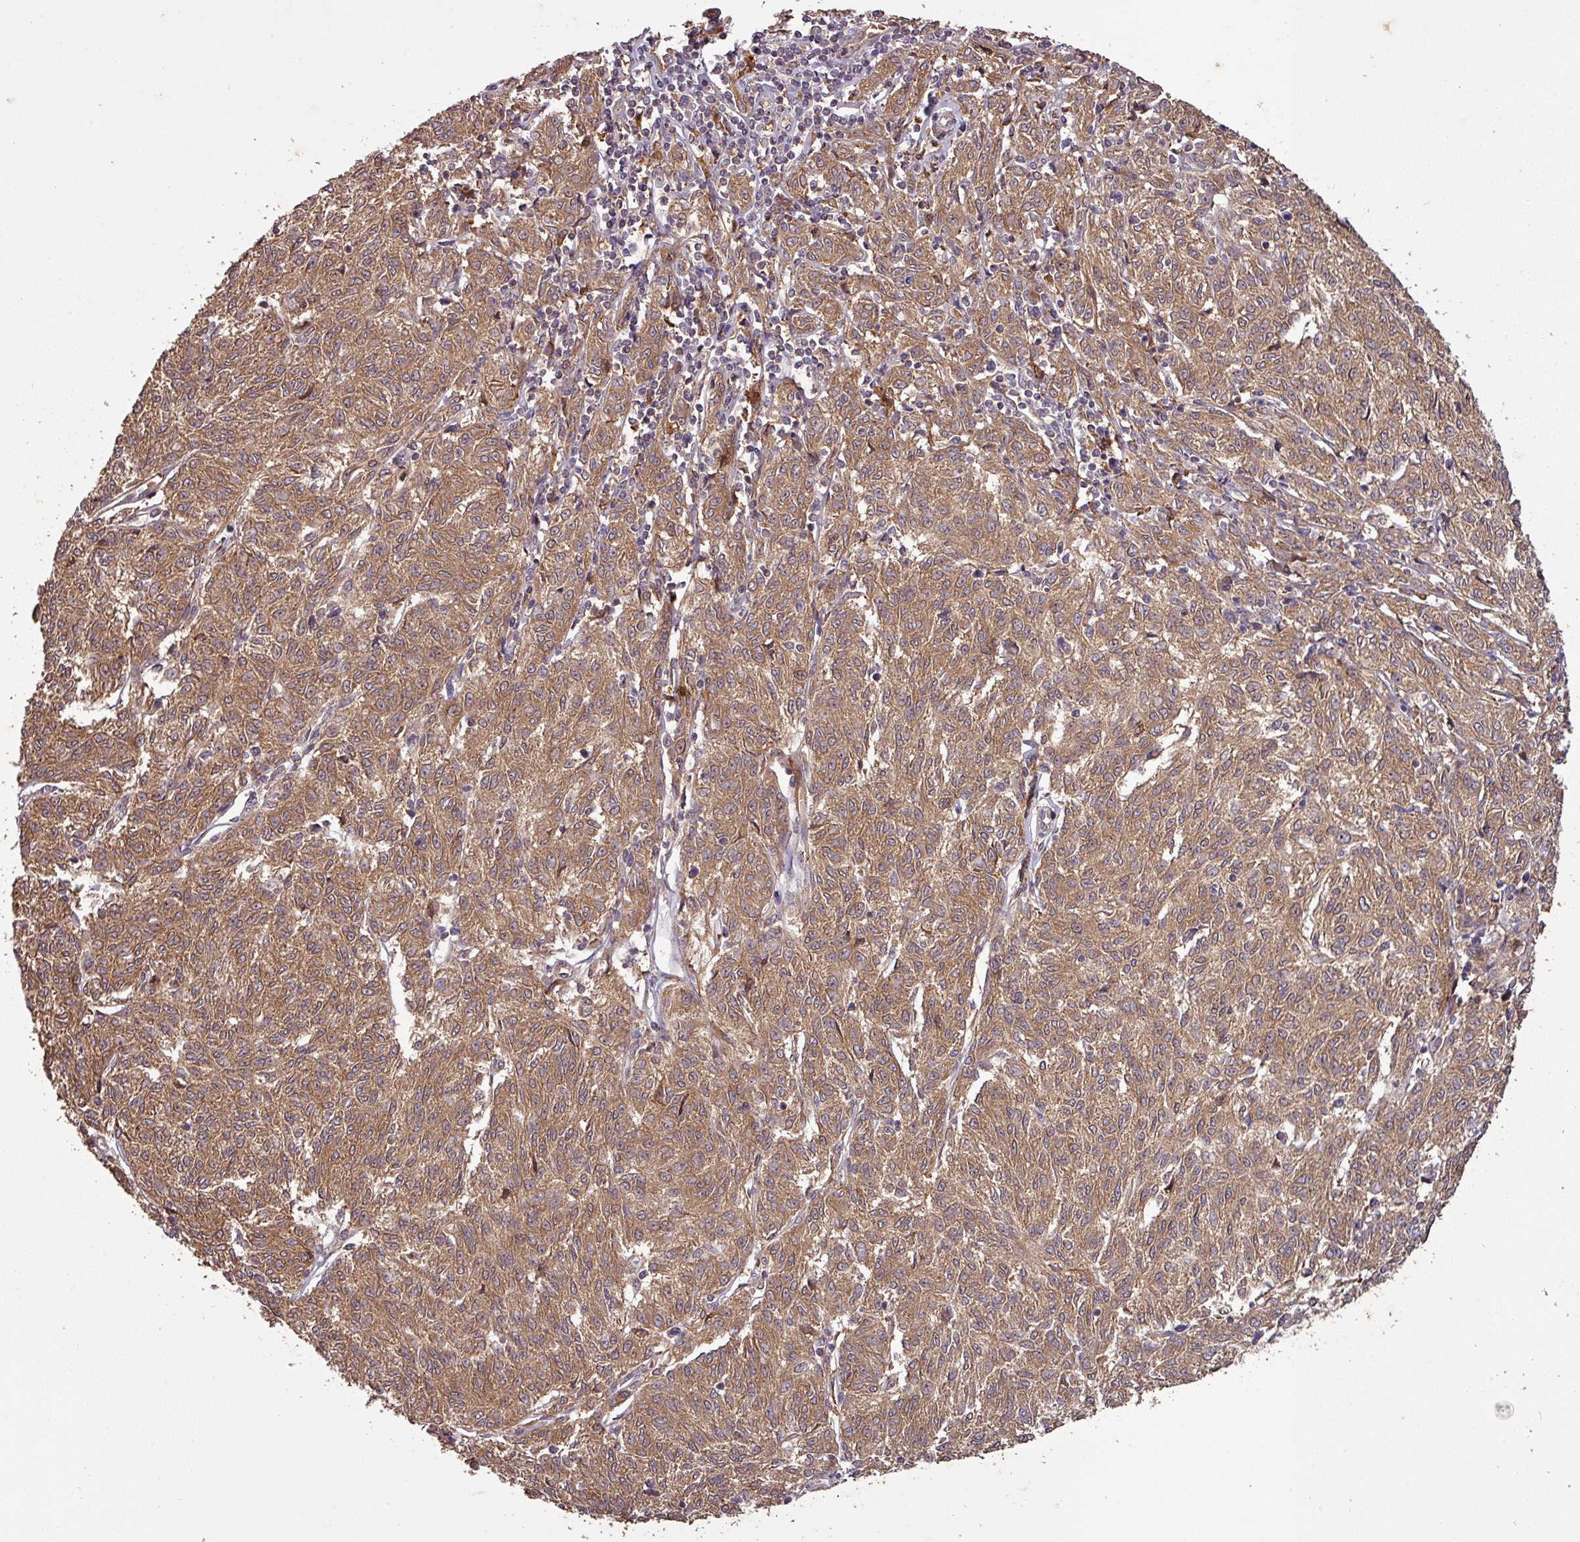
{"staining": {"intensity": "moderate", "quantity": ">75%", "location": "cytoplasmic/membranous"}, "tissue": "melanoma", "cell_type": "Tumor cells", "image_type": "cancer", "snomed": [{"axis": "morphology", "description": "Malignant melanoma, NOS"}, {"axis": "topography", "description": "Skin"}], "caption": "Immunohistochemical staining of human malignant melanoma reveals moderate cytoplasmic/membranous protein positivity in about >75% of tumor cells.", "gene": "SIRPB2", "patient": {"sex": "female", "age": 72}}